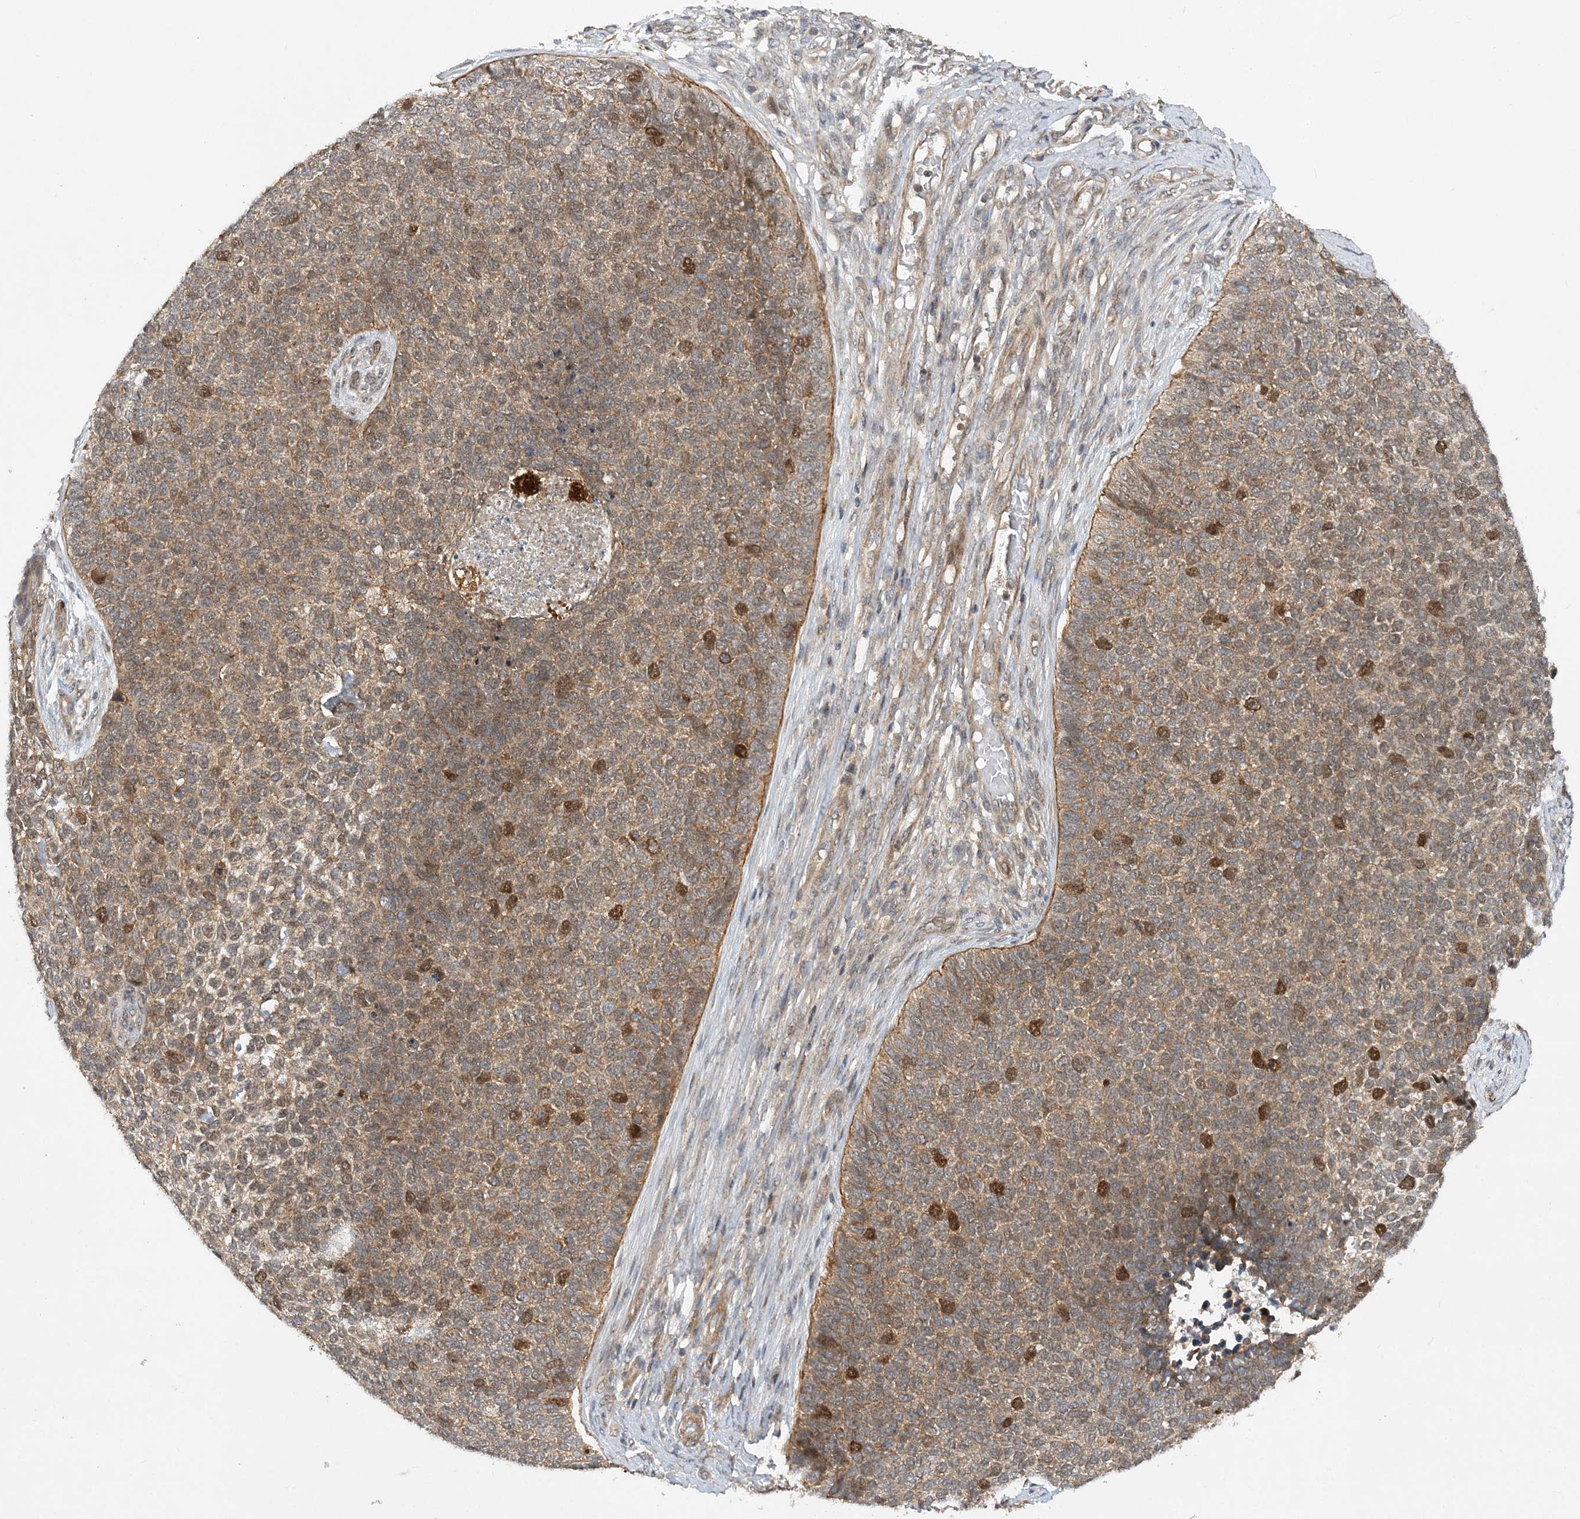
{"staining": {"intensity": "moderate", "quantity": ">75%", "location": "cytoplasmic/membranous,nuclear"}, "tissue": "skin cancer", "cell_type": "Tumor cells", "image_type": "cancer", "snomed": [{"axis": "morphology", "description": "Basal cell carcinoma"}, {"axis": "topography", "description": "Skin"}], "caption": "Skin basal cell carcinoma tissue demonstrates moderate cytoplasmic/membranous and nuclear expression in about >75% of tumor cells", "gene": "MXI1", "patient": {"sex": "female", "age": 84}}